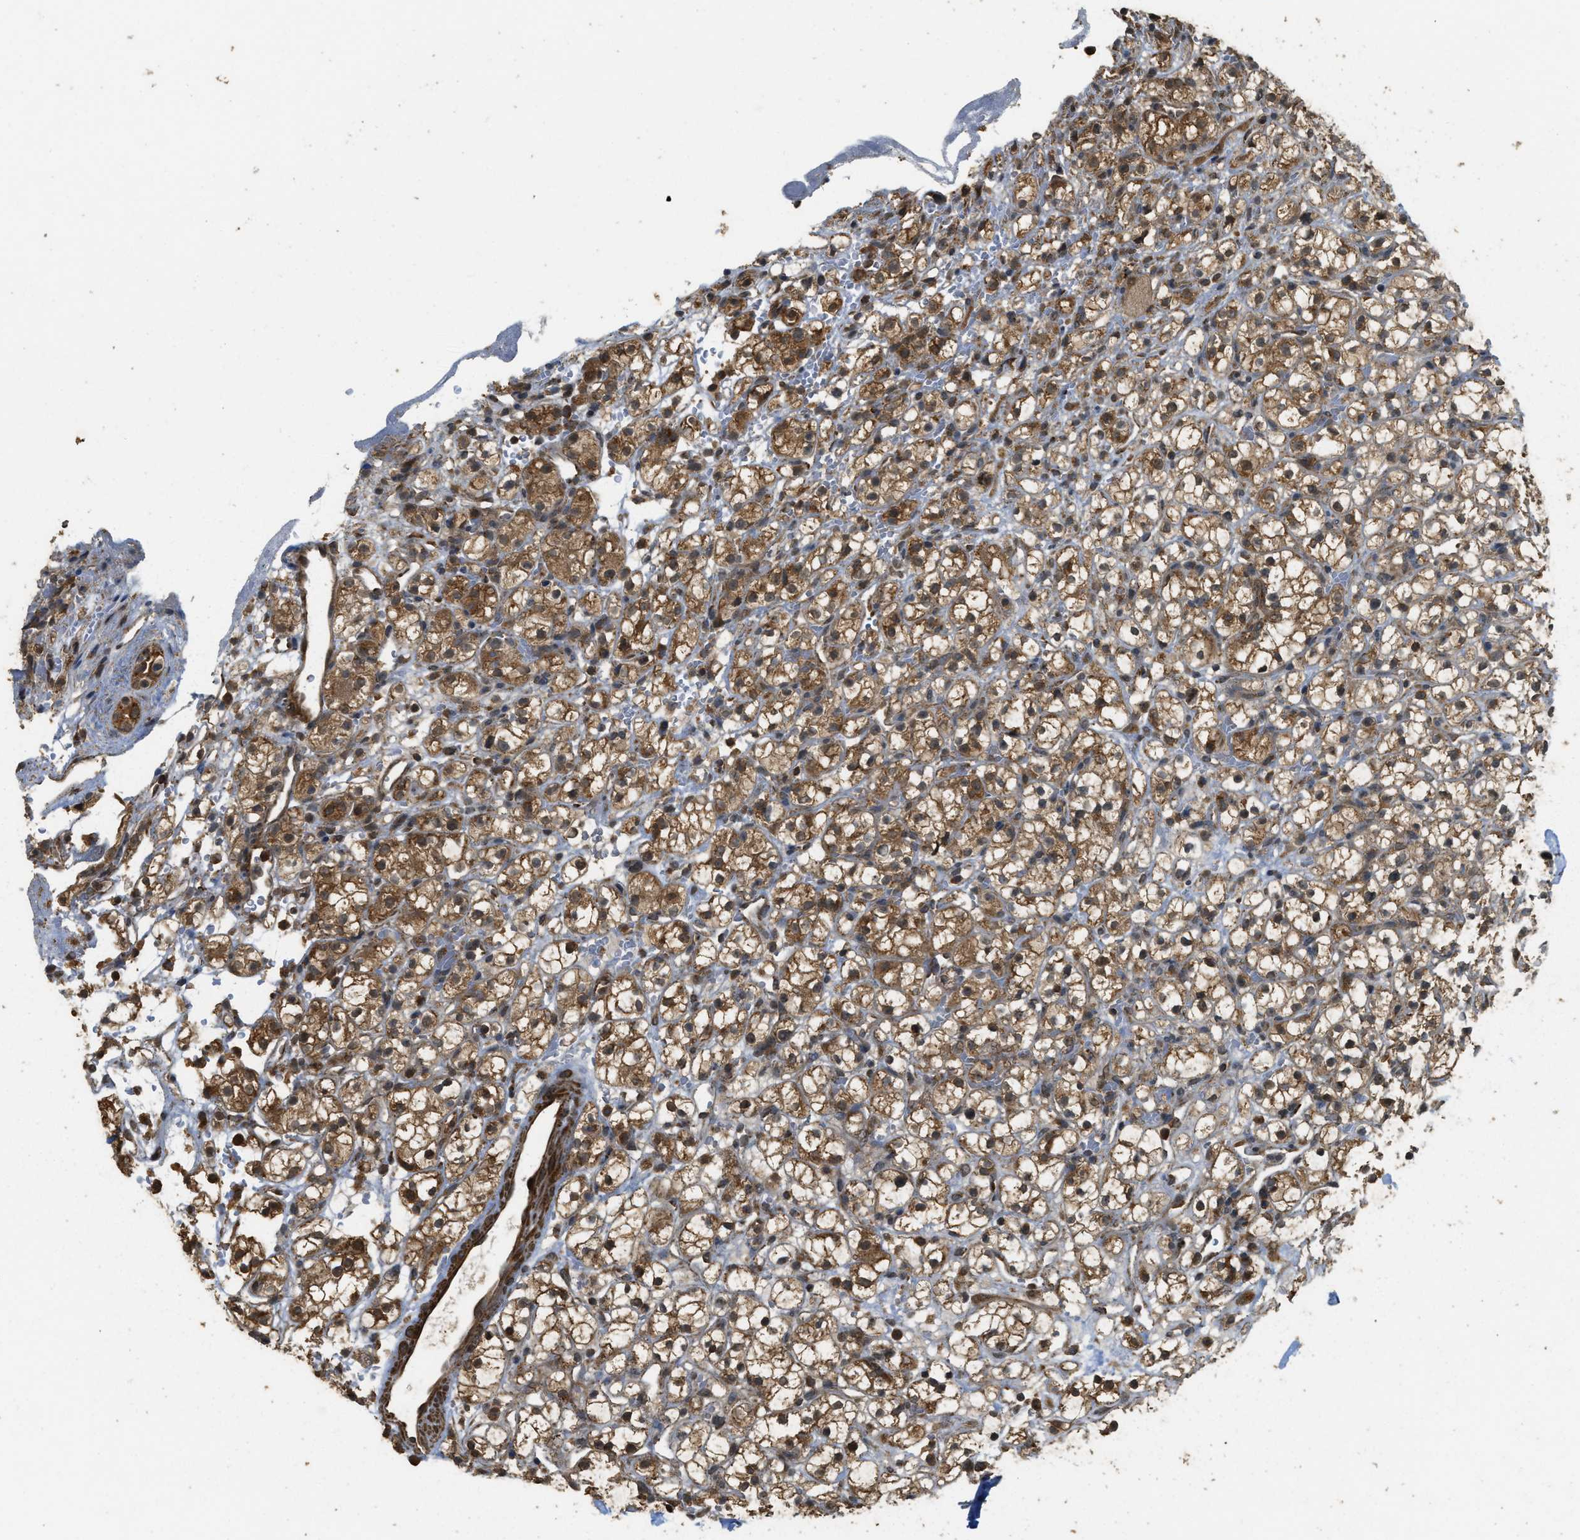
{"staining": {"intensity": "strong", "quantity": ">75%", "location": "cytoplasmic/membranous"}, "tissue": "renal cancer", "cell_type": "Tumor cells", "image_type": "cancer", "snomed": [{"axis": "morphology", "description": "Adenocarcinoma, NOS"}, {"axis": "topography", "description": "Kidney"}], "caption": "A micrograph showing strong cytoplasmic/membranous staining in approximately >75% of tumor cells in adenocarcinoma (renal), as visualized by brown immunohistochemical staining.", "gene": "CTPS1", "patient": {"sex": "male", "age": 61}}